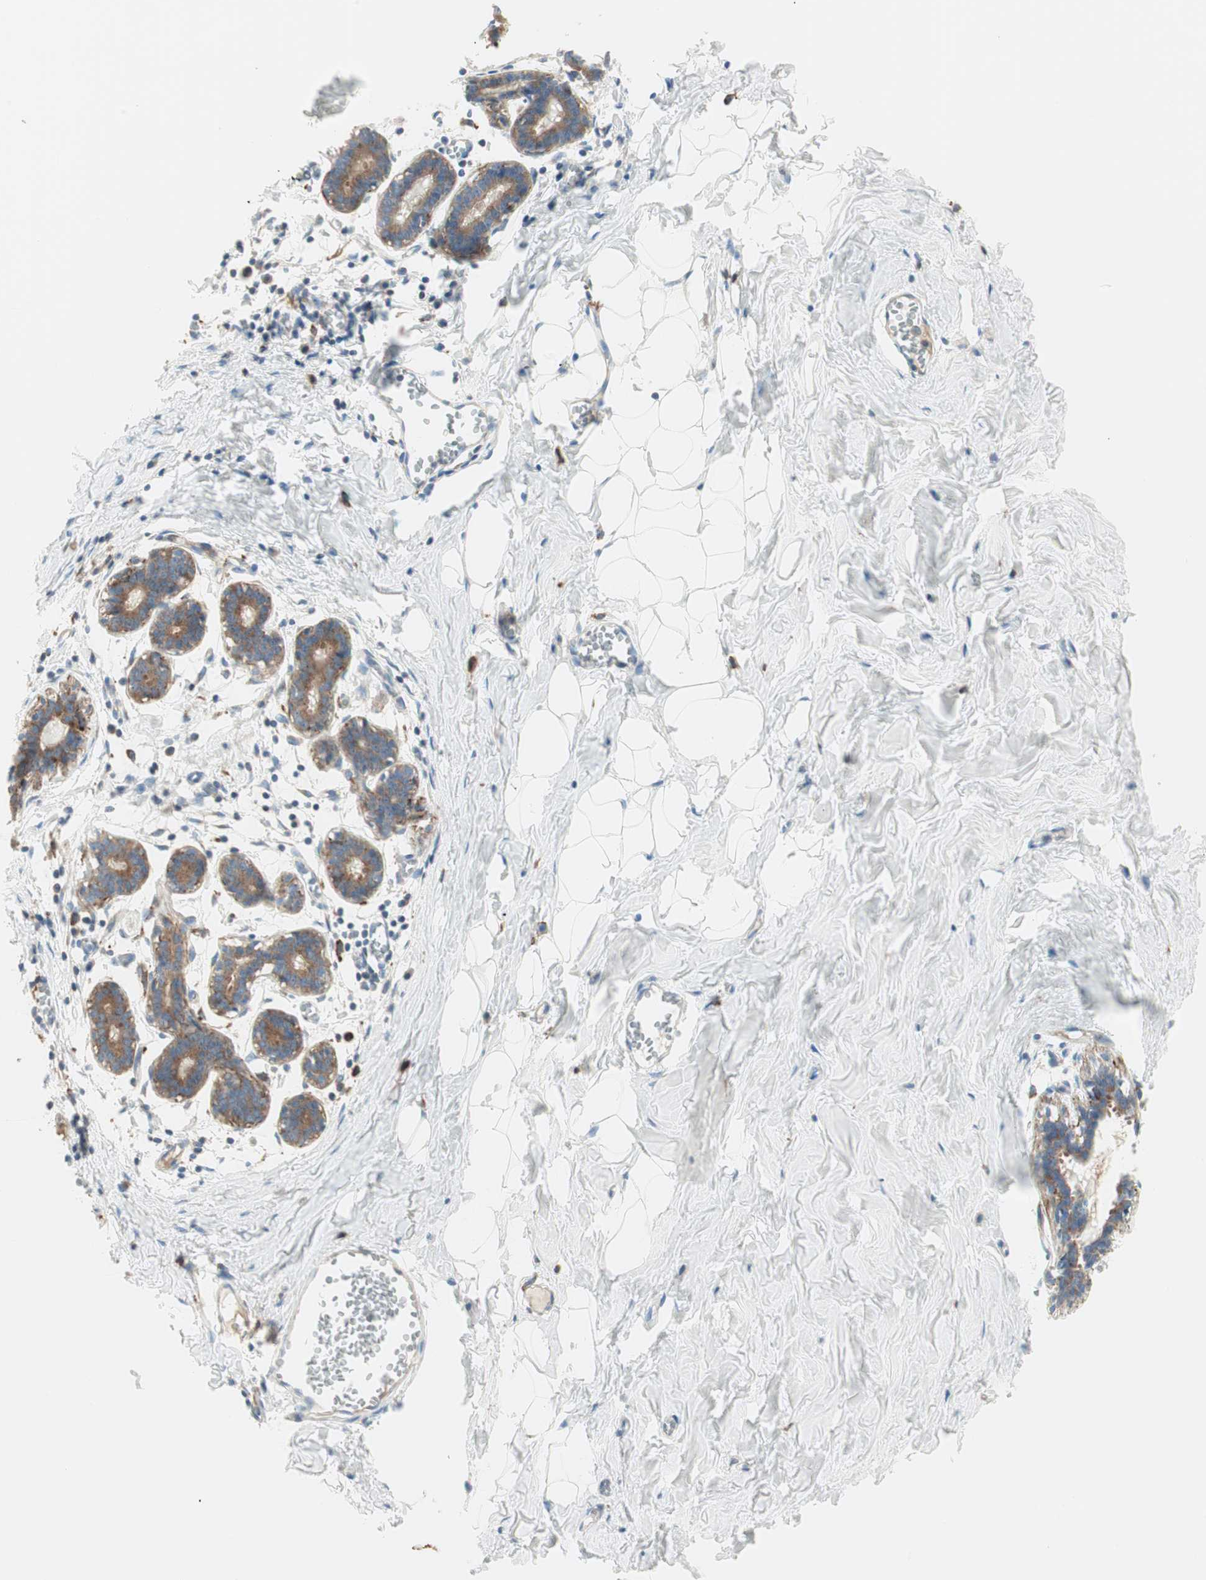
{"staining": {"intensity": "negative", "quantity": "none", "location": "none"}, "tissue": "breast", "cell_type": "Adipocytes", "image_type": "normal", "snomed": [{"axis": "morphology", "description": "Normal tissue, NOS"}, {"axis": "topography", "description": "Breast"}], "caption": "Breast stained for a protein using immunohistochemistry (IHC) reveals no positivity adipocytes.", "gene": "ATP6V1G1", "patient": {"sex": "female", "age": 27}}